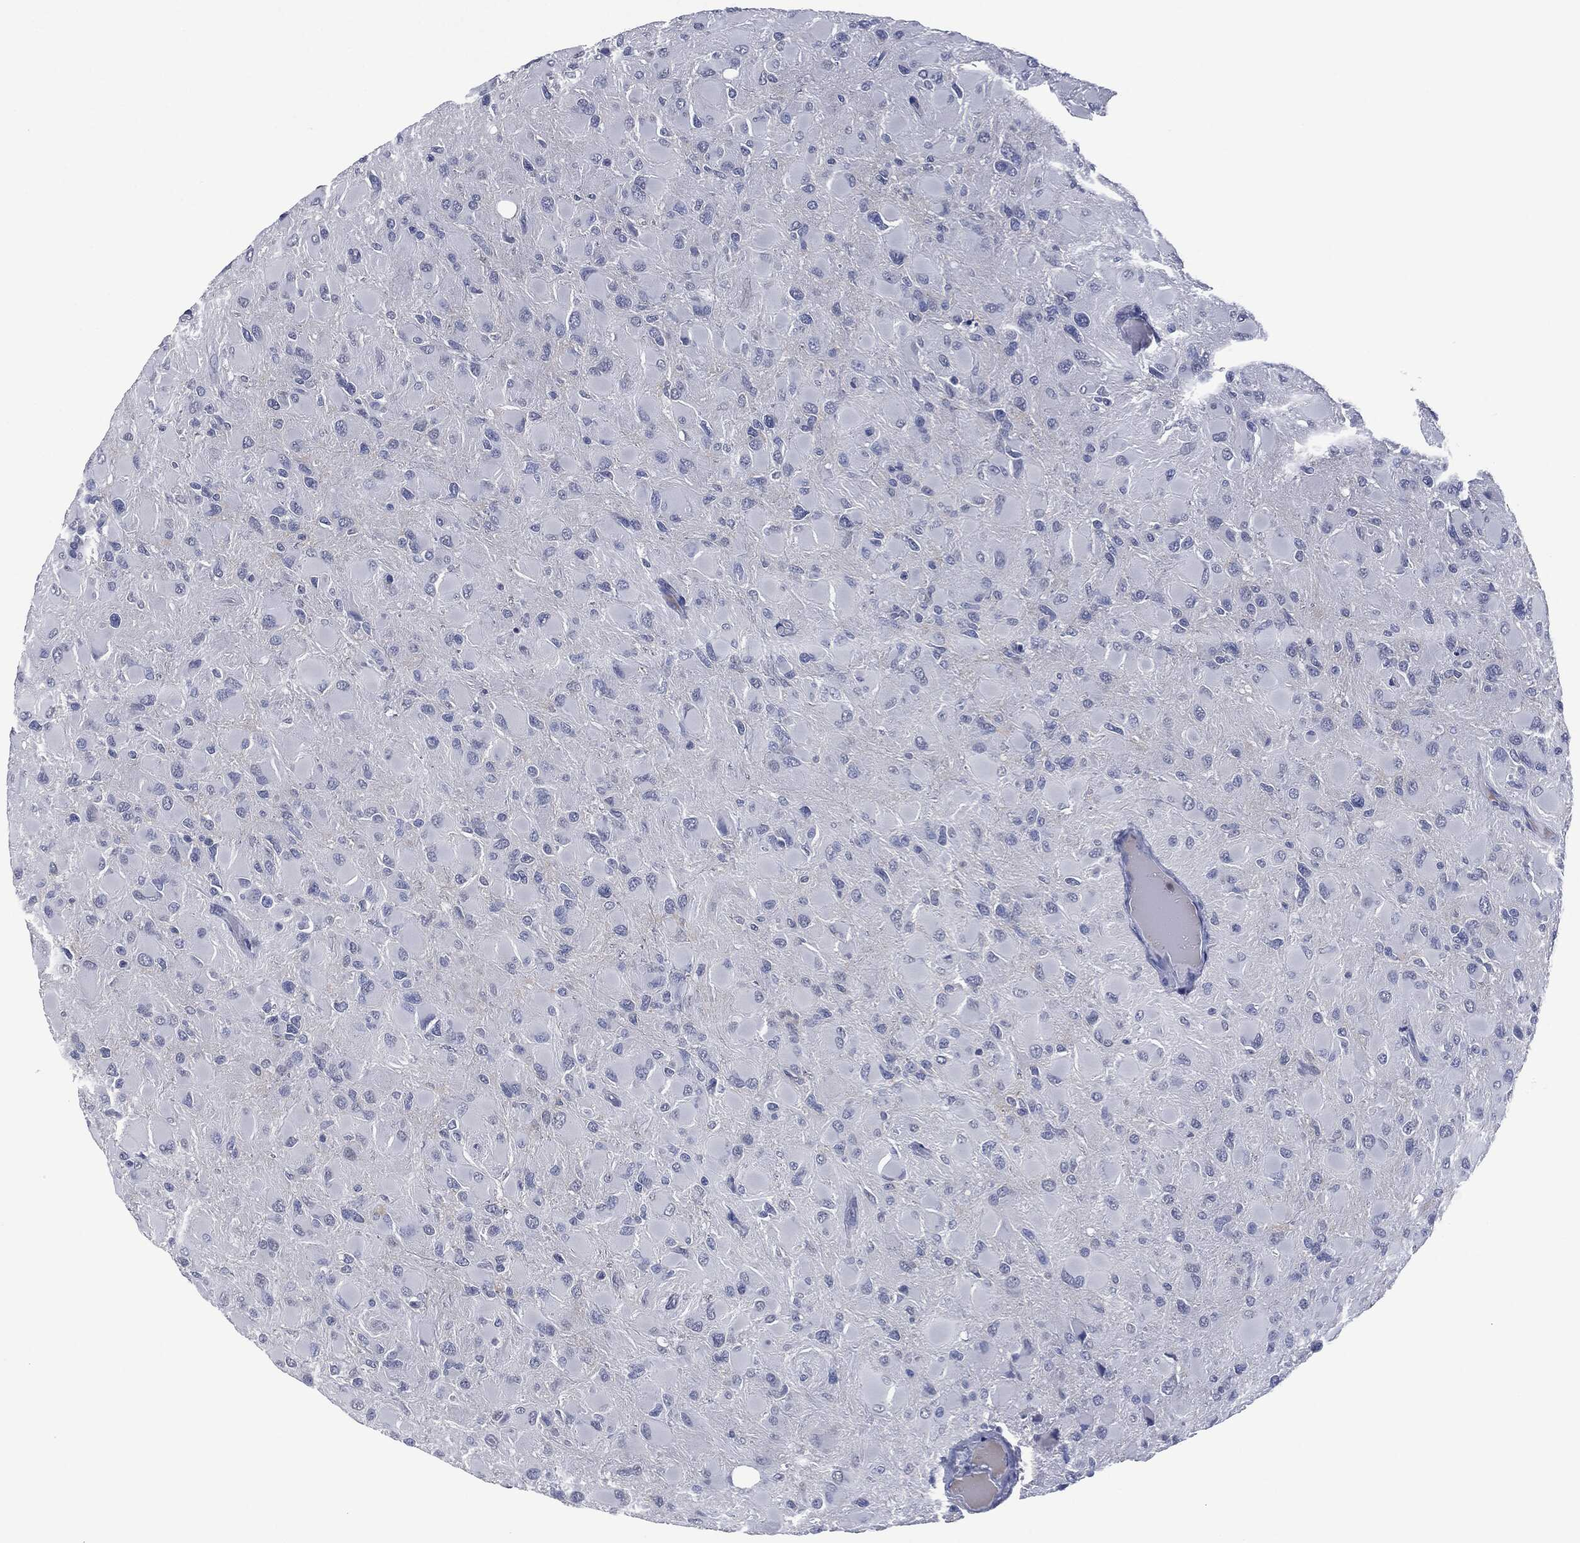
{"staining": {"intensity": "negative", "quantity": "none", "location": "none"}, "tissue": "glioma", "cell_type": "Tumor cells", "image_type": "cancer", "snomed": [{"axis": "morphology", "description": "Glioma, malignant, High grade"}, {"axis": "topography", "description": "Cerebral cortex"}], "caption": "Immunohistochemical staining of glioma reveals no significant staining in tumor cells.", "gene": "SIGLEC7", "patient": {"sex": "female", "age": 36}}